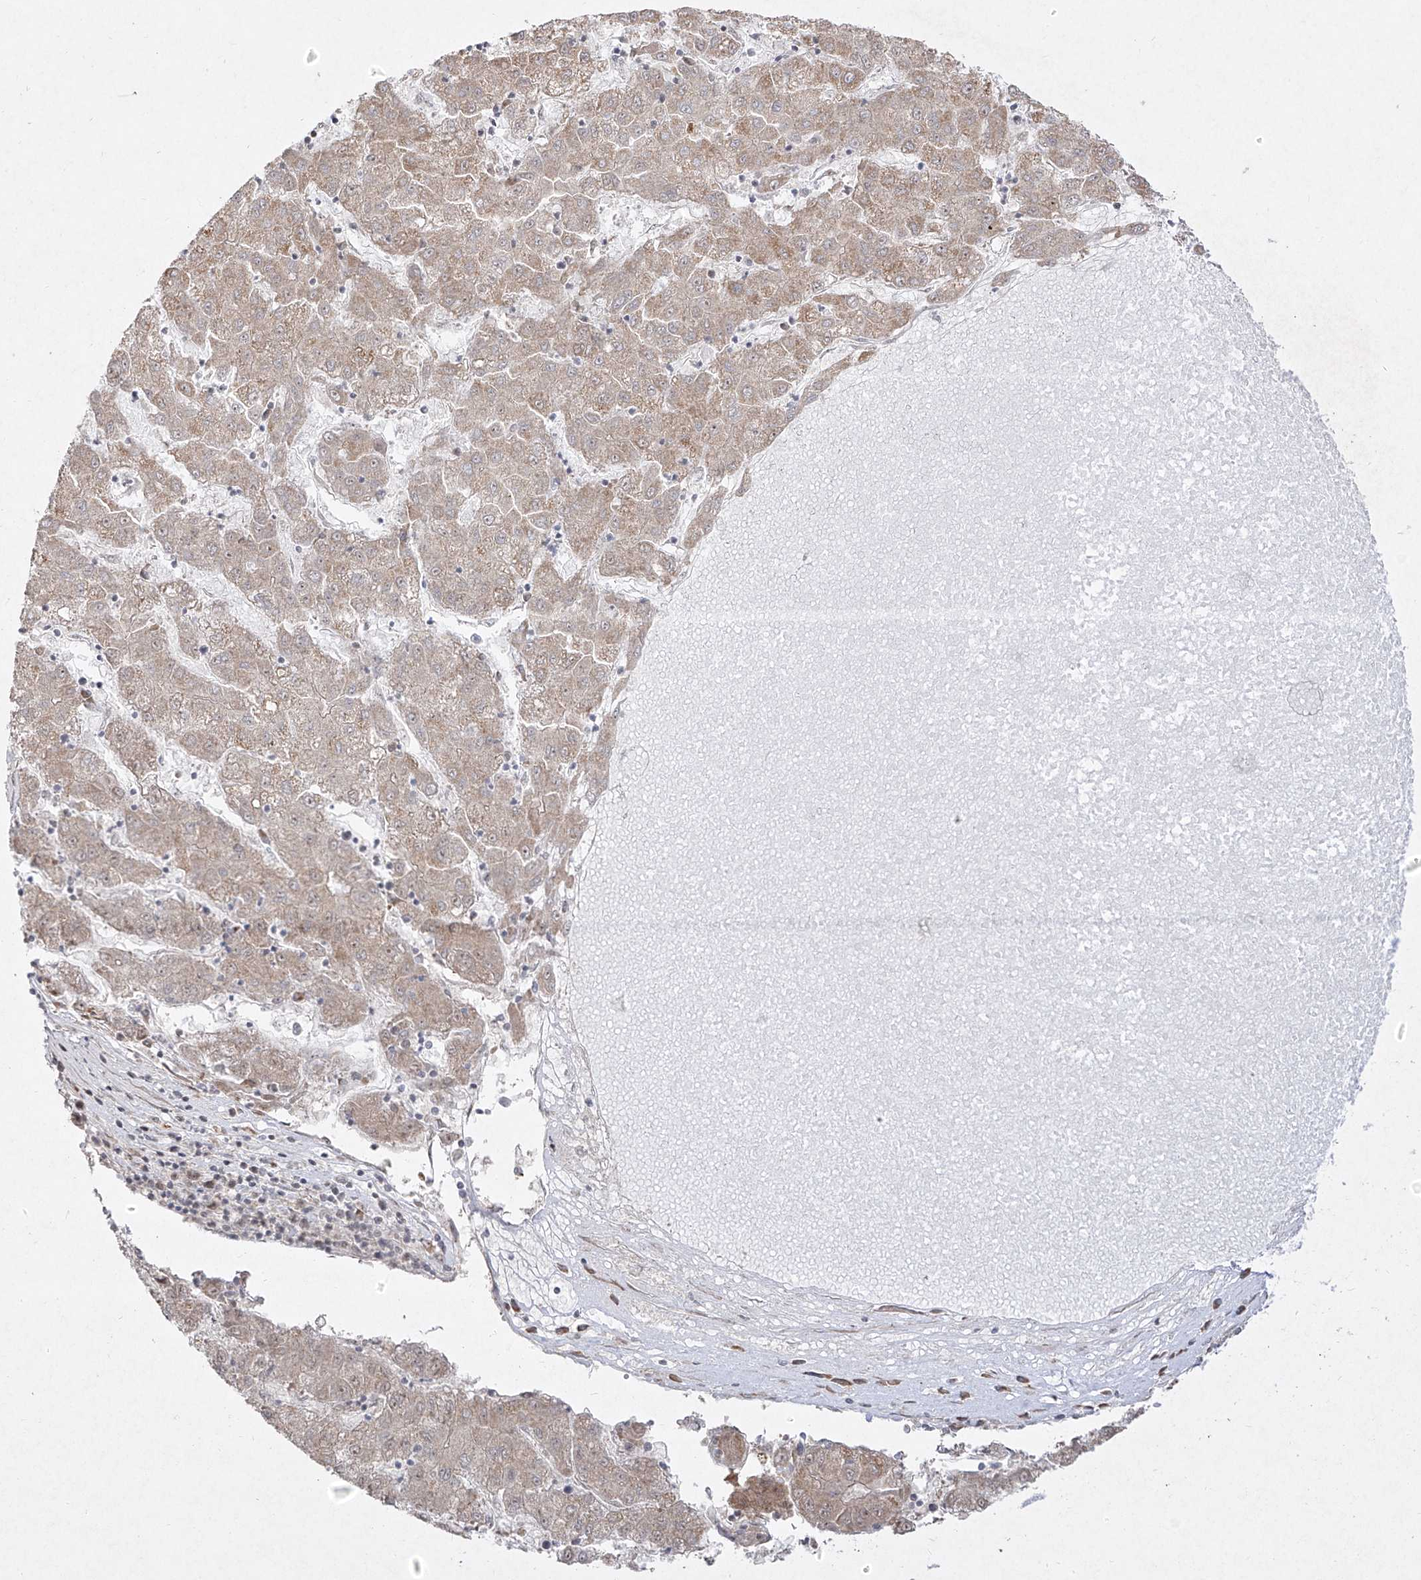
{"staining": {"intensity": "weak", "quantity": "<25%", "location": "cytoplasmic/membranous"}, "tissue": "liver cancer", "cell_type": "Tumor cells", "image_type": "cancer", "snomed": [{"axis": "morphology", "description": "Carcinoma, Hepatocellular, NOS"}, {"axis": "topography", "description": "Liver"}], "caption": "High power microscopy image of an immunohistochemistry (IHC) histopathology image of hepatocellular carcinoma (liver), revealing no significant positivity in tumor cells.", "gene": "SNRNP27", "patient": {"sex": "male", "age": 72}}